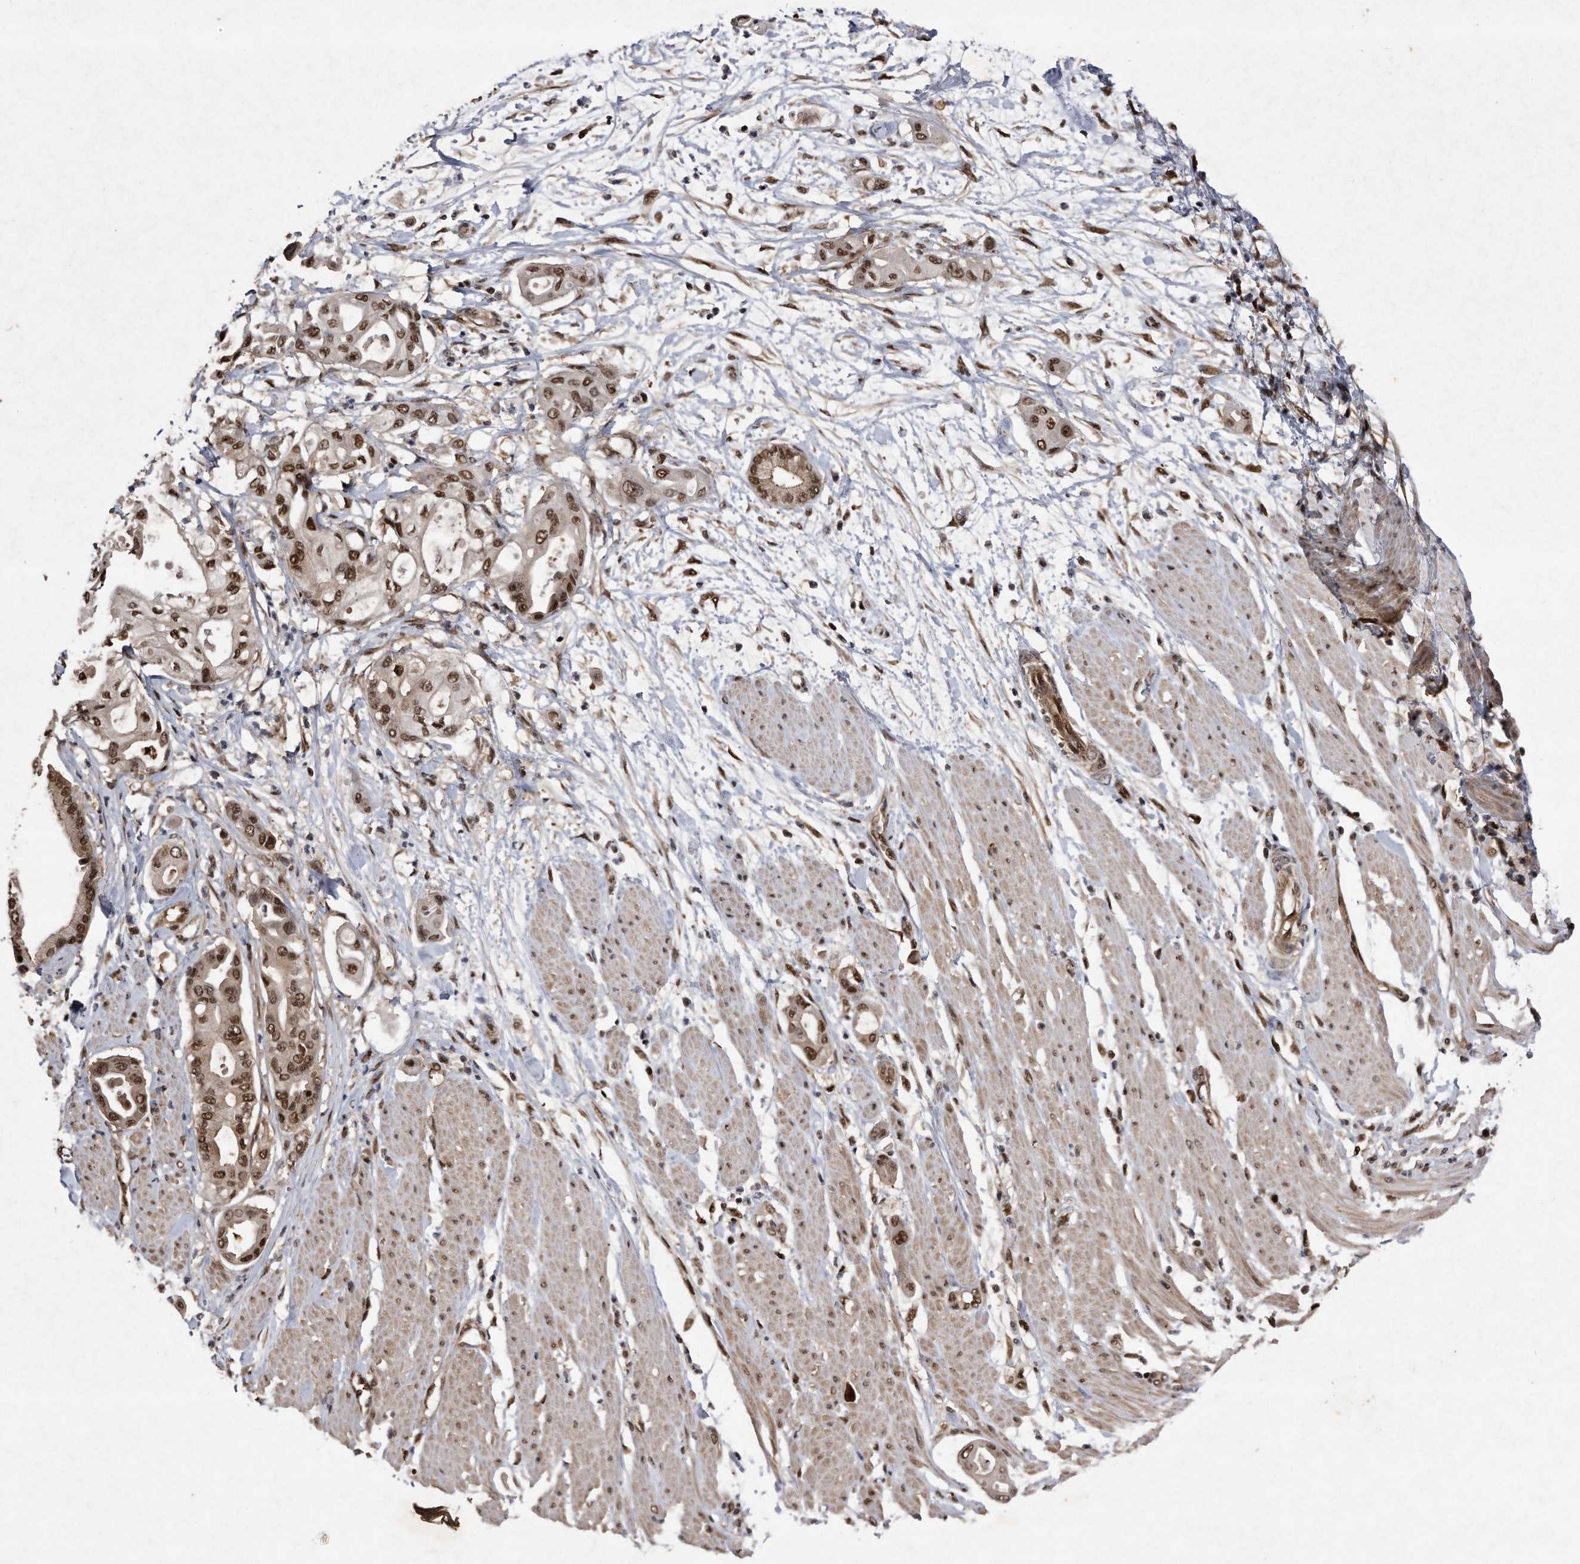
{"staining": {"intensity": "moderate", "quantity": ">75%", "location": "nuclear"}, "tissue": "pancreatic cancer", "cell_type": "Tumor cells", "image_type": "cancer", "snomed": [{"axis": "morphology", "description": "Adenocarcinoma, NOS"}, {"axis": "morphology", "description": "Adenocarcinoma, metastatic, NOS"}, {"axis": "topography", "description": "Lymph node"}, {"axis": "topography", "description": "Pancreas"}, {"axis": "topography", "description": "Duodenum"}], "caption": "Human pancreatic adenocarcinoma stained for a protein (brown) exhibits moderate nuclear positive staining in about >75% of tumor cells.", "gene": "RAD23B", "patient": {"sex": "female", "age": 64}}